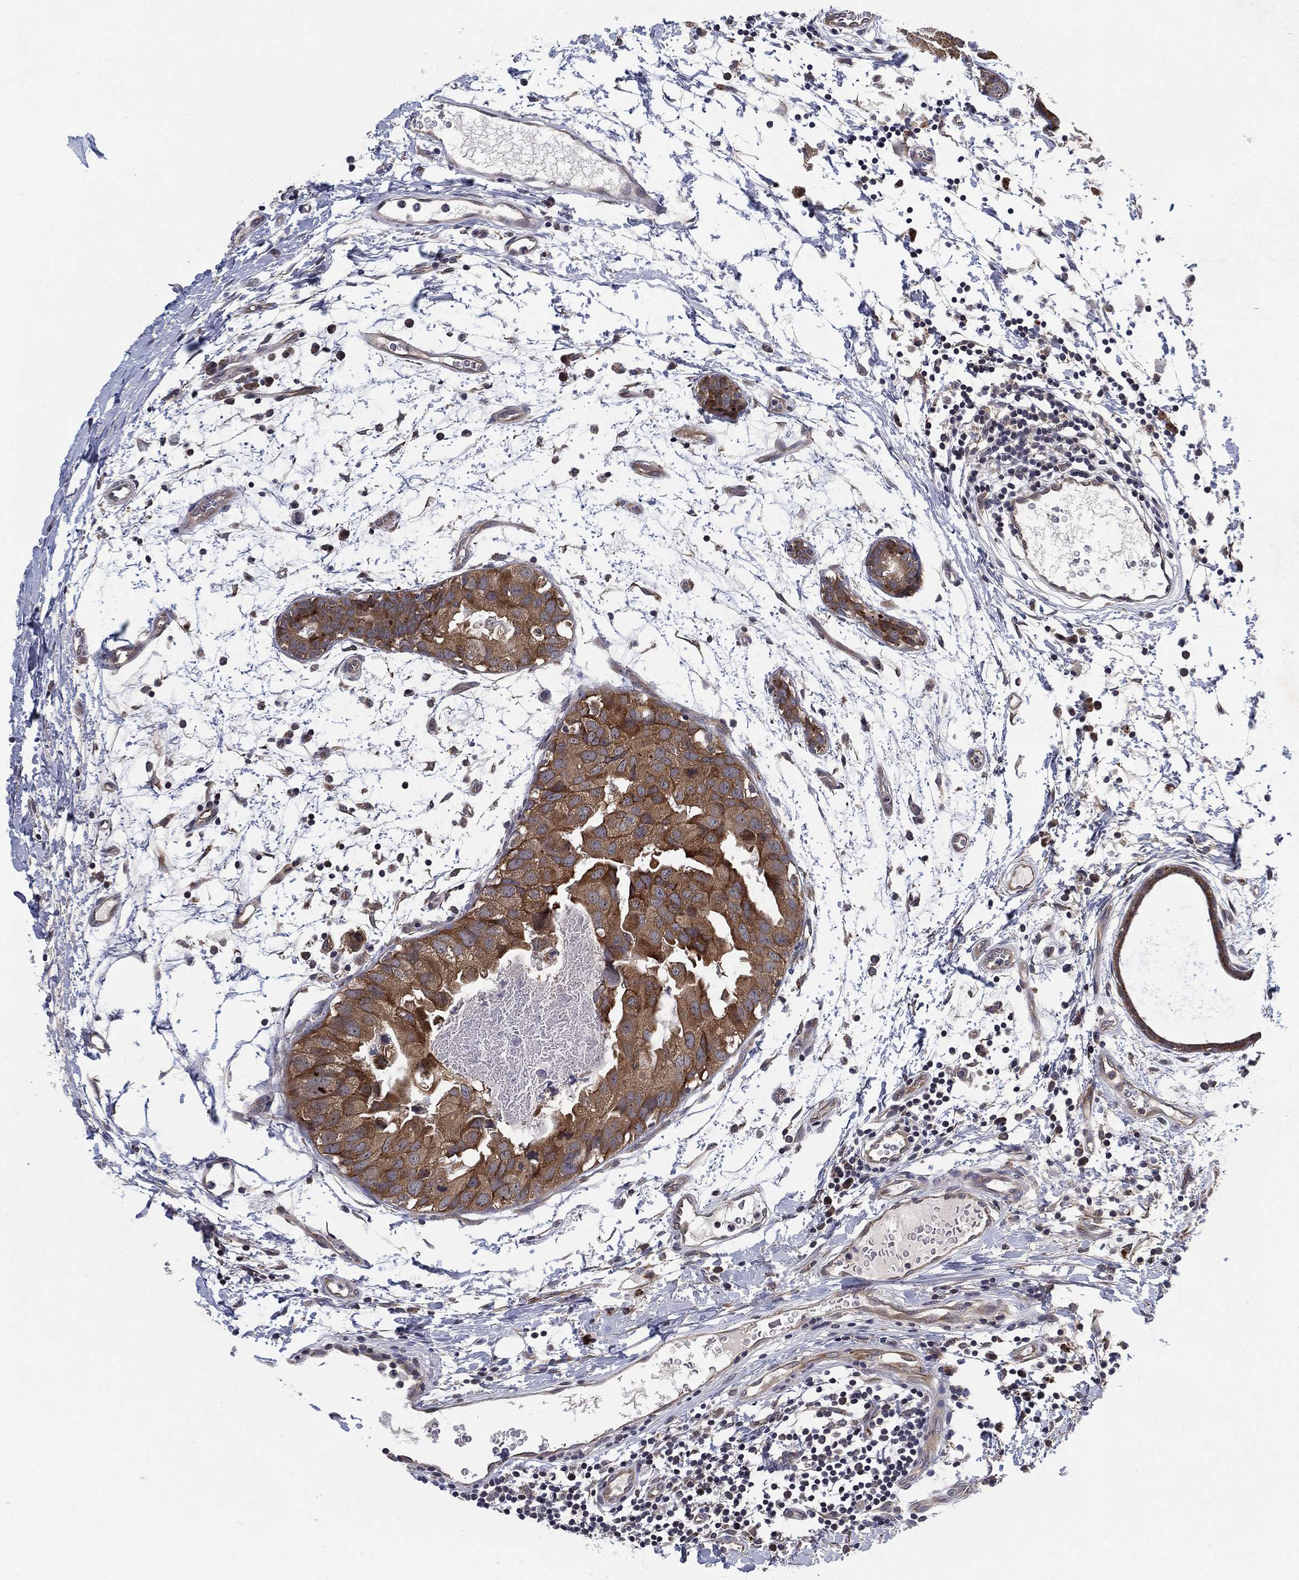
{"staining": {"intensity": "moderate", "quantity": ">75%", "location": "cytoplasmic/membranous"}, "tissue": "breast cancer", "cell_type": "Tumor cells", "image_type": "cancer", "snomed": [{"axis": "morphology", "description": "Normal tissue, NOS"}, {"axis": "morphology", "description": "Duct carcinoma"}, {"axis": "topography", "description": "Breast"}], "caption": "Immunohistochemistry (IHC) micrograph of human breast cancer stained for a protein (brown), which shows medium levels of moderate cytoplasmic/membranous staining in about >75% of tumor cells.", "gene": "SELENOO", "patient": {"sex": "female", "age": 40}}